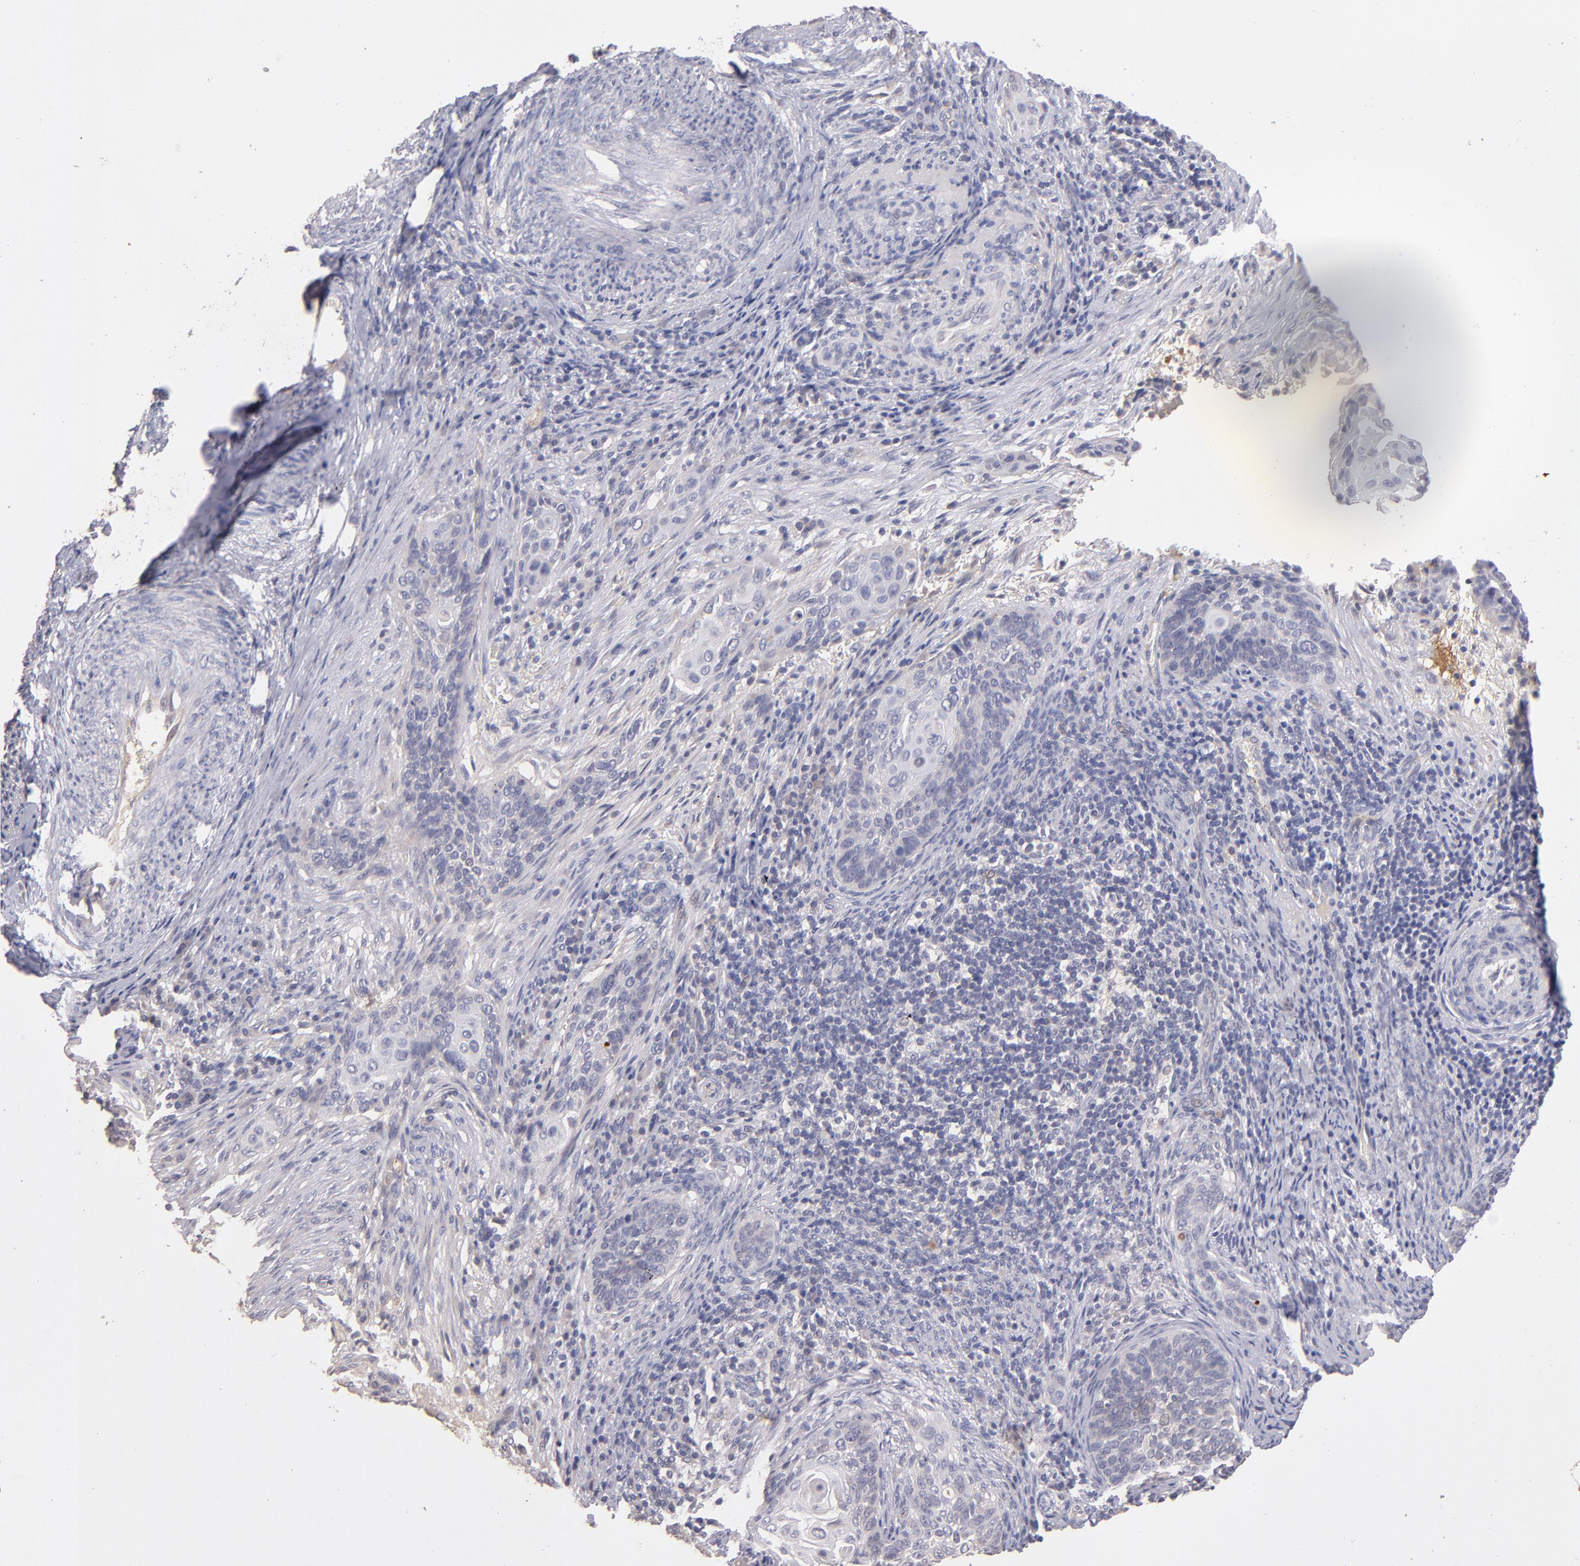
{"staining": {"intensity": "negative", "quantity": "none", "location": "none"}, "tissue": "cervical cancer", "cell_type": "Tumor cells", "image_type": "cancer", "snomed": [{"axis": "morphology", "description": "Squamous cell carcinoma, NOS"}, {"axis": "topography", "description": "Cervix"}], "caption": "IHC of human cervical squamous cell carcinoma reveals no staining in tumor cells.", "gene": "GNAZ", "patient": {"sex": "female", "age": 33}}